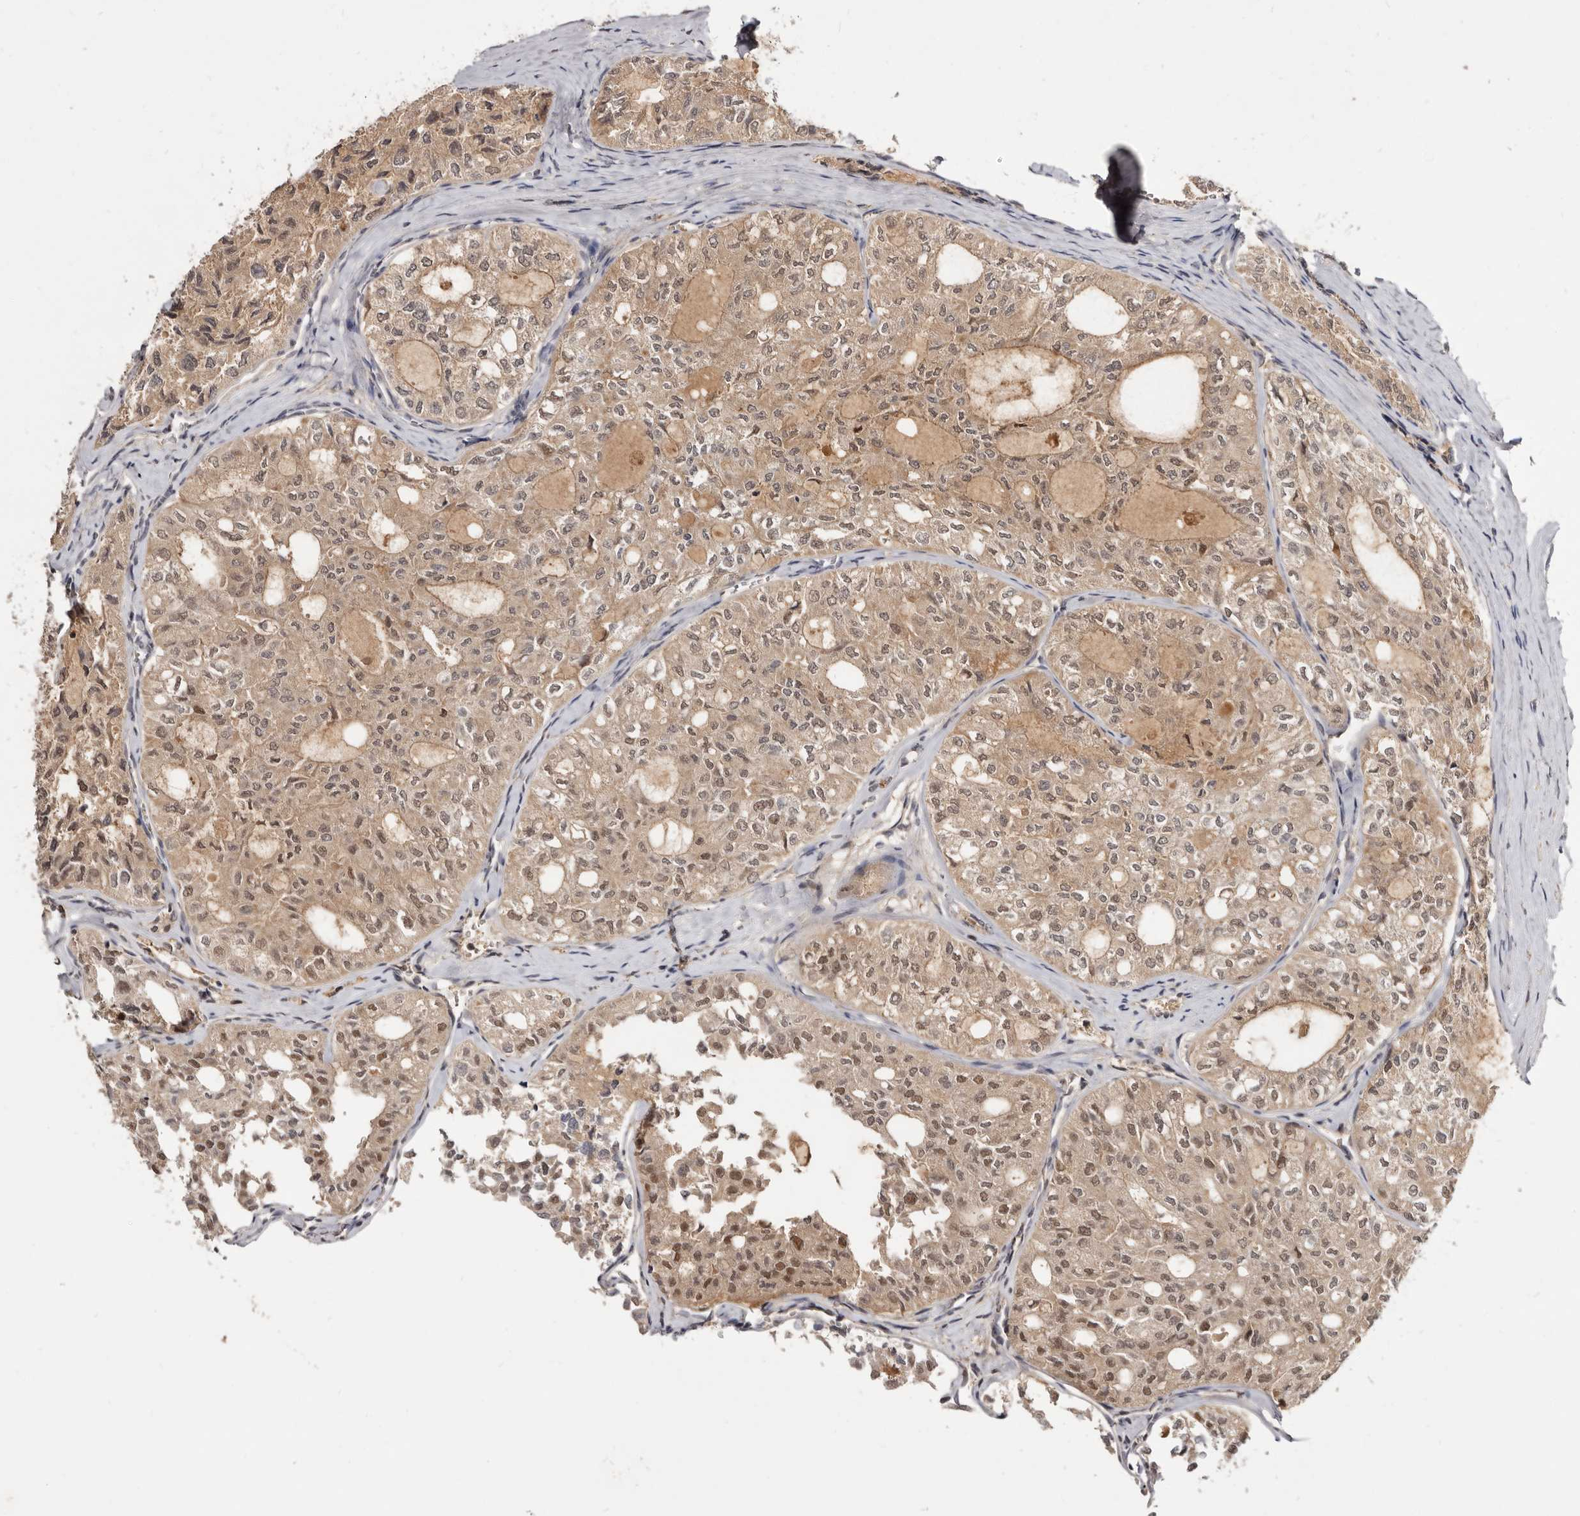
{"staining": {"intensity": "moderate", "quantity": ">75%", "location": "cytoplasmic/membranous,nuclear"}, "tissue": "thyroid cancer", "cell_type": "Tumor cells", "image_type": "cancer", "snomed": [{"axis": "morphology", "description": "Follicular adenoma carcinoma, NOS"}, {"axis": "topography", "description": "Thyroid gland"}], "caption": "Moderate cytoplasmic/membranous and nuclear positivity is appreciated in approximately >75% of tumor cells in thyroid cancer (follicular adenoma carcinoma).", "gene": "INAVA", "patient": {"sex": "male", "age": 75}}